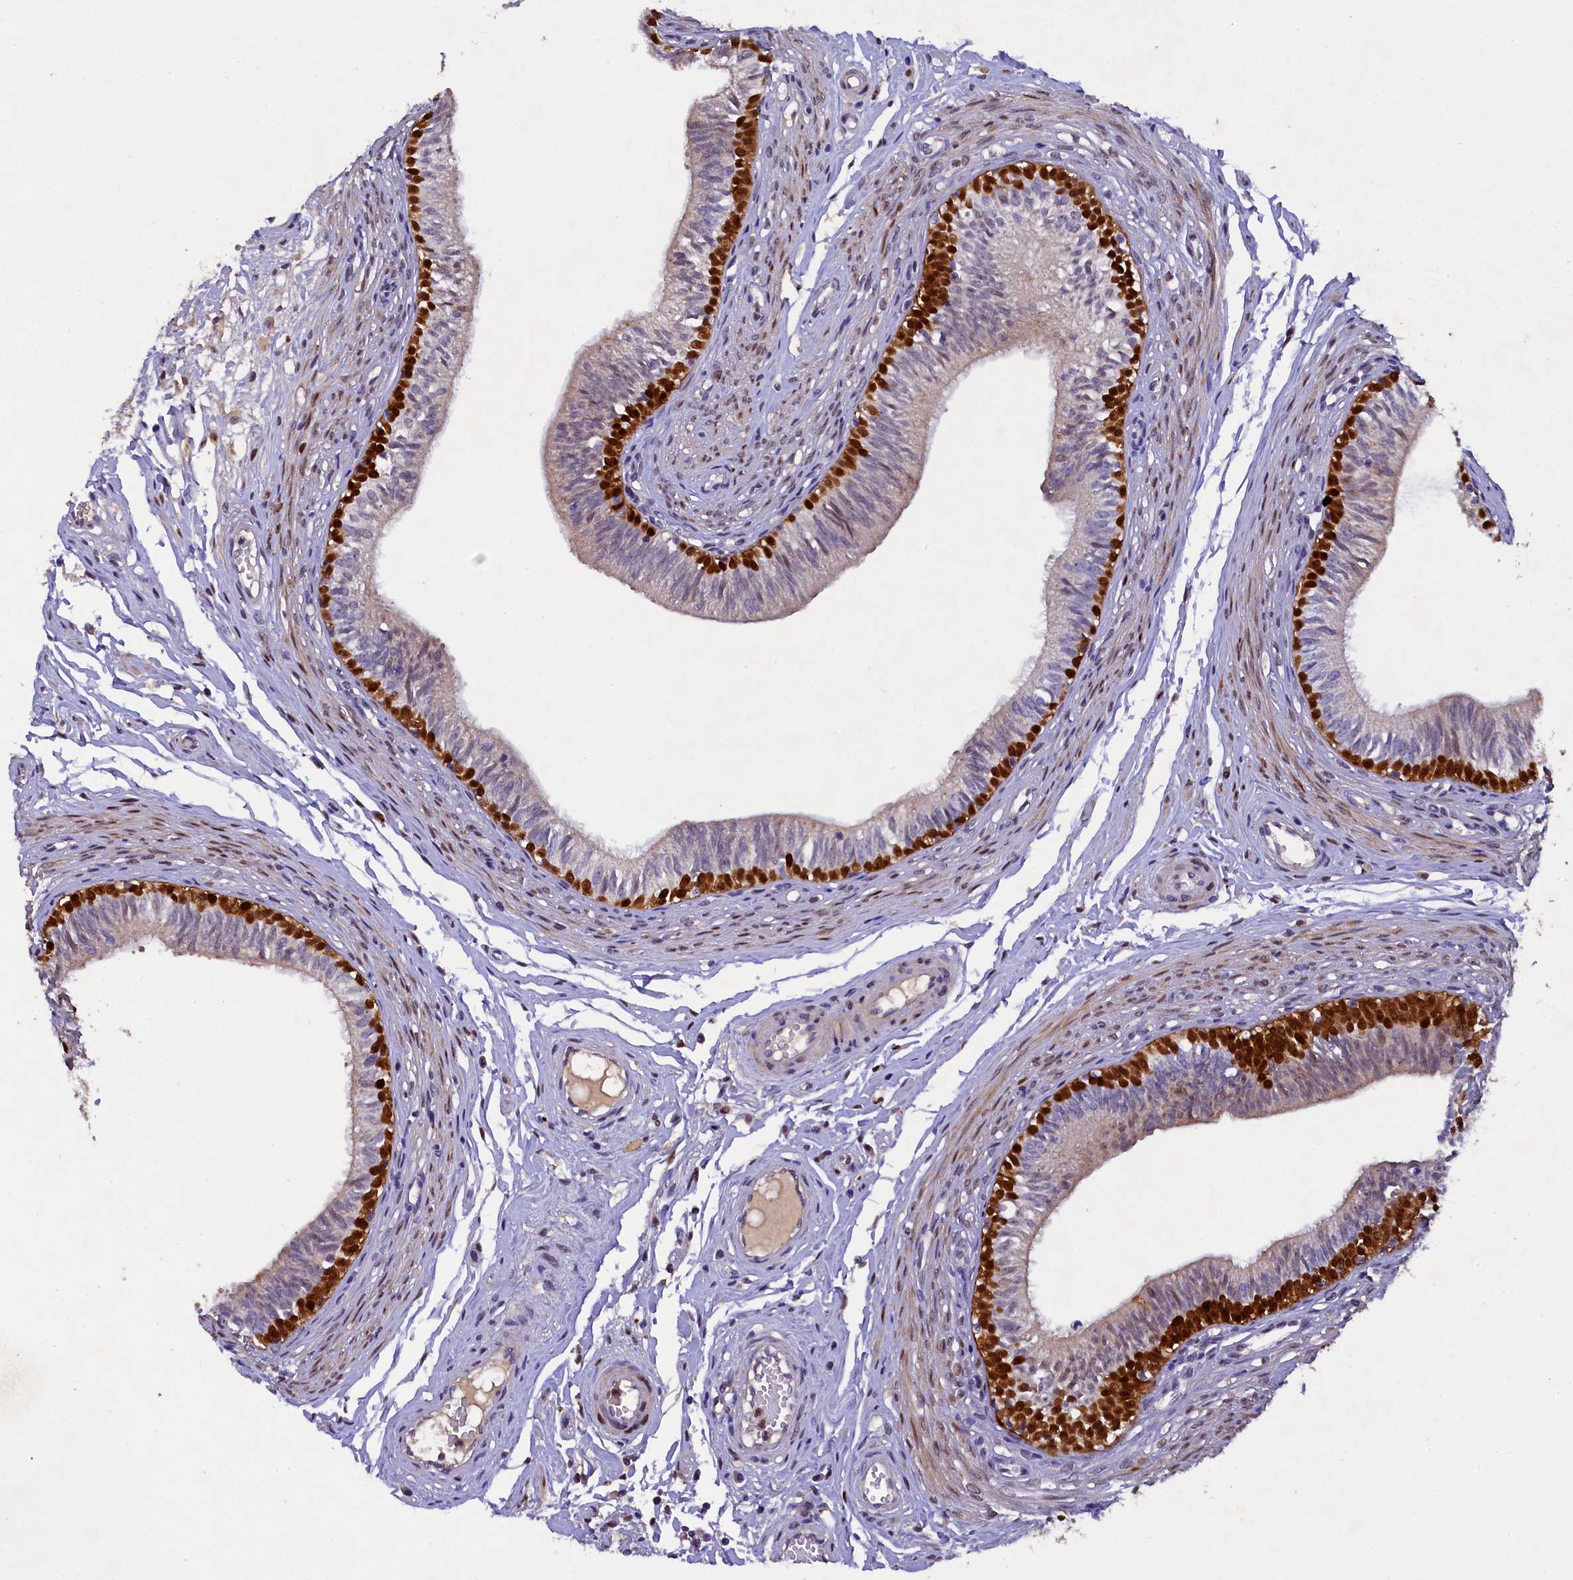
{"staining": {"intensity": "strong", "quantity": "<25%", "location": "cytoplasmic/membranous,nuclear"}, "tissue": "epididymis", "cell_type": "Glandular cells", "image_type": "normal", "snomed": [{"axis": "morphology", "description": "Normal tissue, NOS"}, {"axis": "topography", "description": "Epididymis, spermatic cord, NOS"}], "caption": "Protein expression analysis of benign epididymis reveals strong cytoplasmic/membranous,nuclear positivity in about <25% of glandular cells.", "gene": "TGDS", "patient": {"sex": "male", "age": 22}}